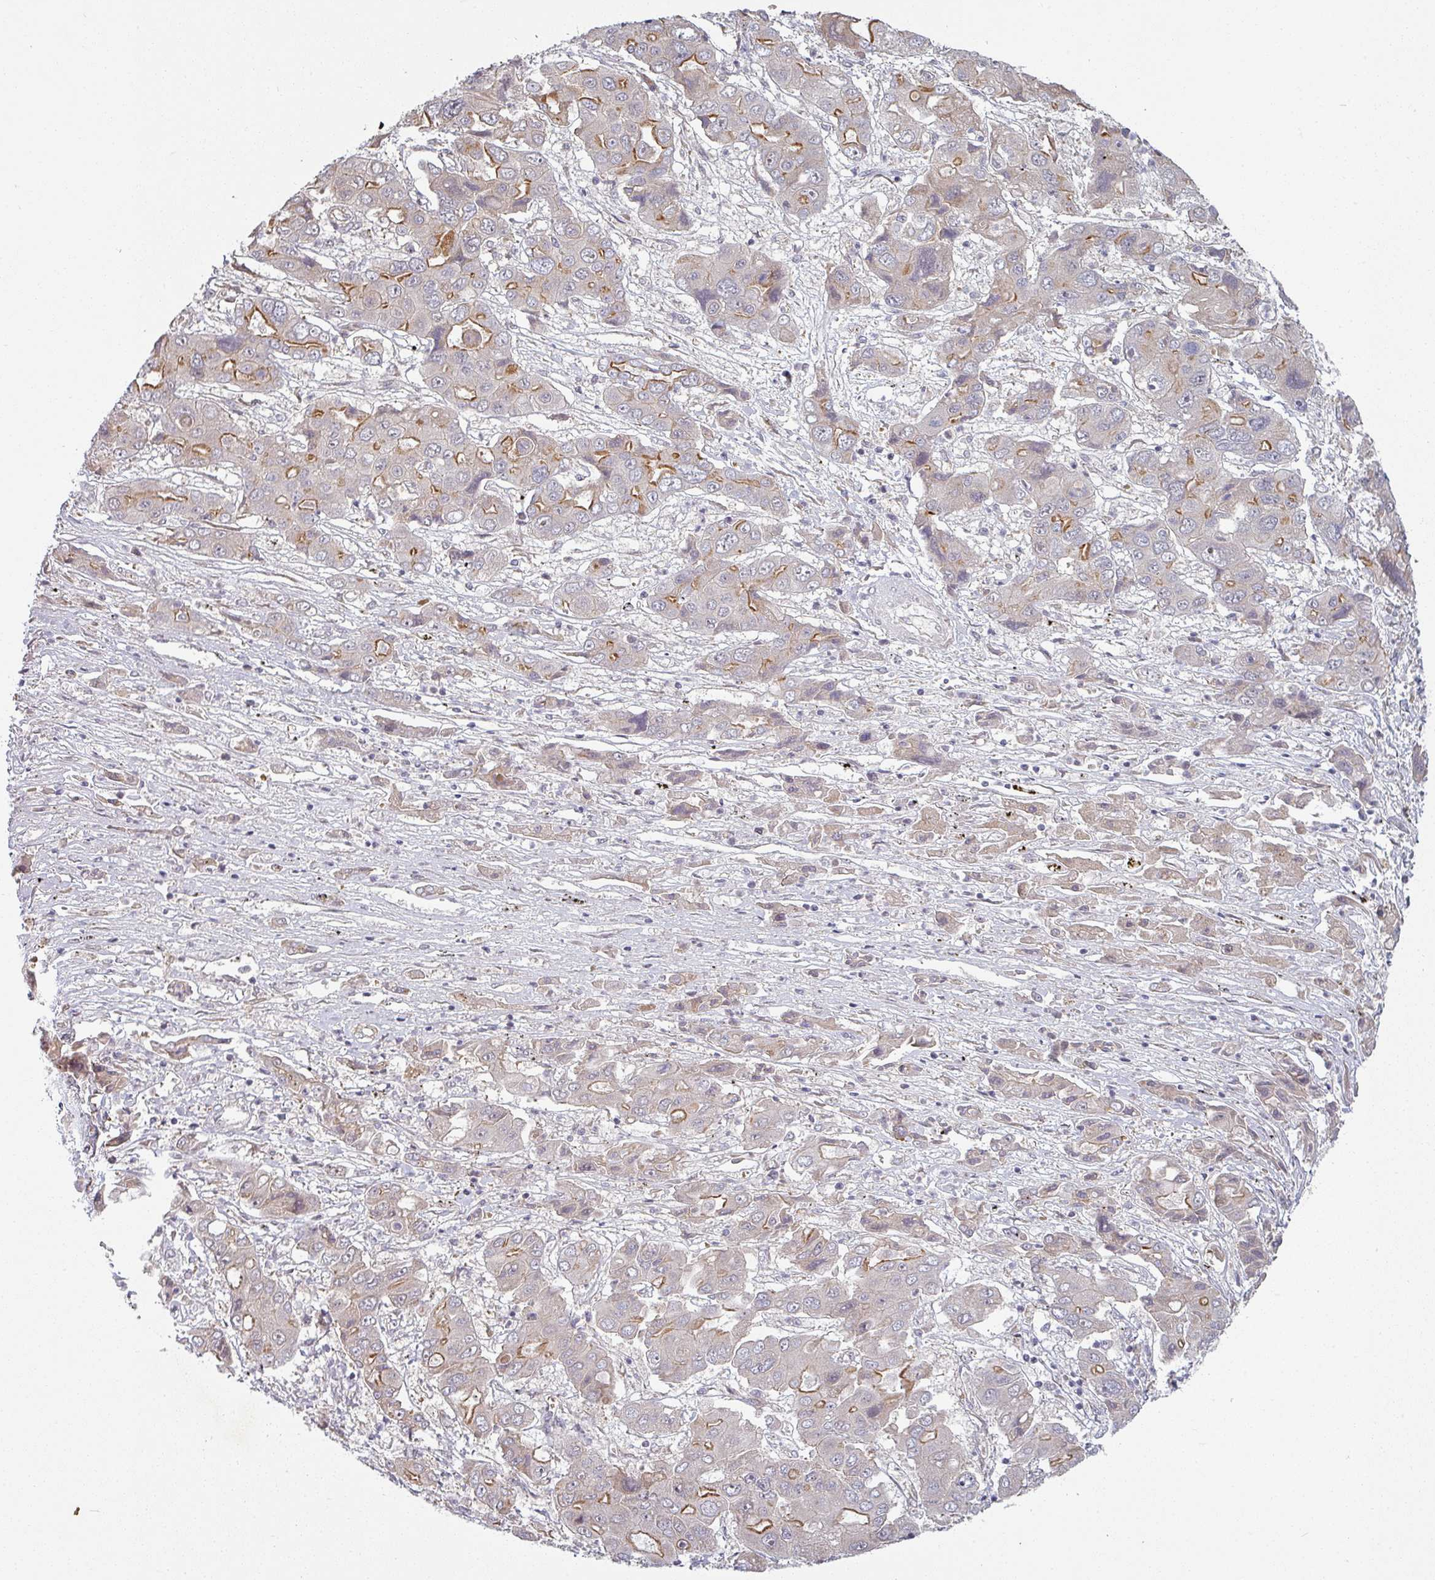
{"staining": {"intensity": "moderate", "quantity": "<25%", "location": "cytoplasmic/membranous"}, "tissue": "liver cancer", "cell_type": "Tumor cells", "image_type": "cancer", "snomed": [{"axis": "morphology", "description": "Cholangiocarcinoma"}, {"axis": "topography", "description": "Liver"}], "caption": "Cholangiocarcinoma (liver) stained with IHC demonstrates moderate cytoplasmic/membranous expression in about <25% of tumor cells.", "gene": "PLEKHJ1", "patient": {"sex": "male", "age": 67}}